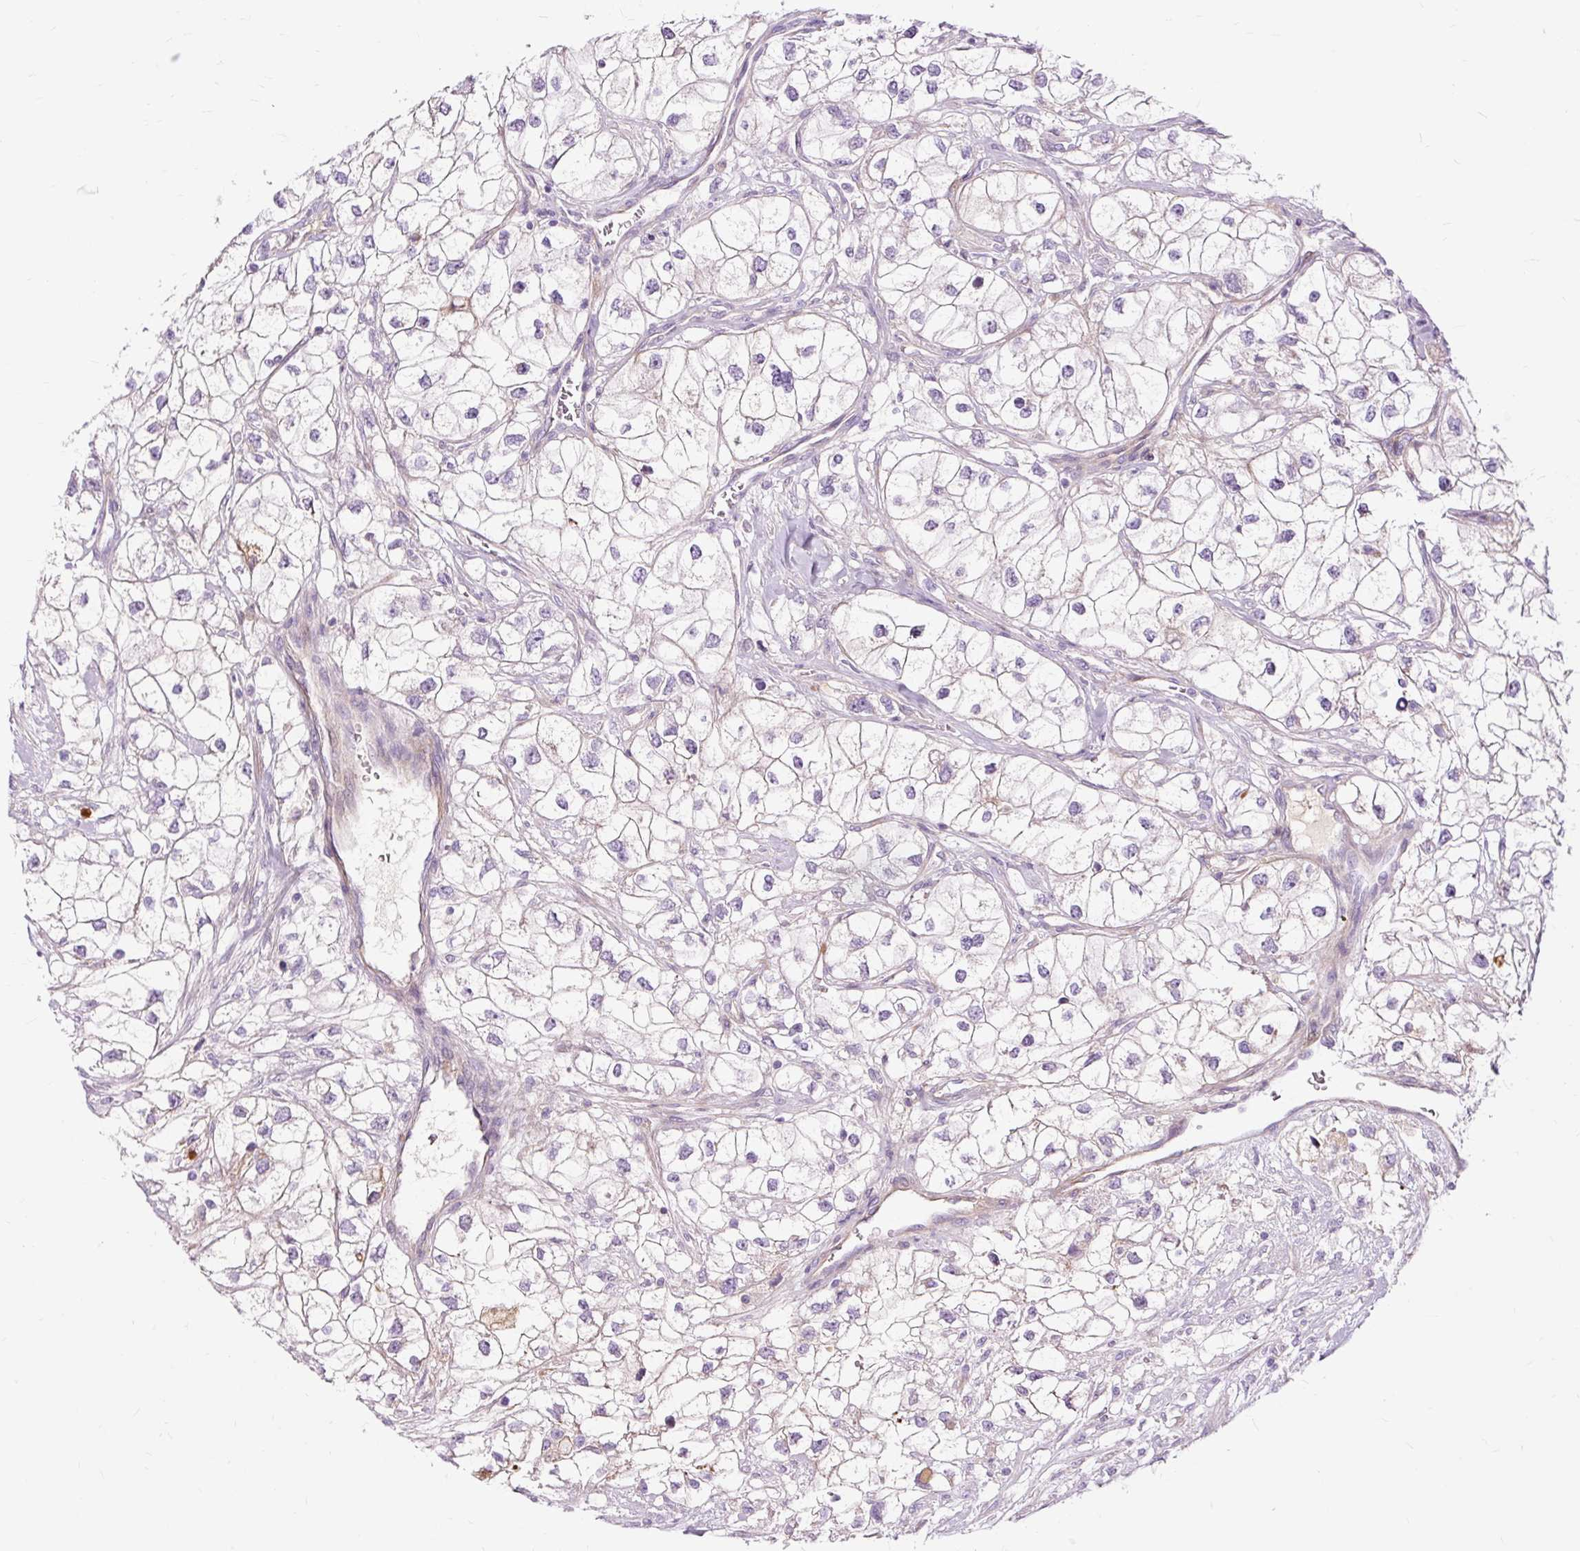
{"staining": {"intensity": "negative", "quantity": "none", "location": "none"}, "tissue": "renal cancer", "cell_type": "Tumor cells", "image_type": "cancer", "snomed": [{"axis": "morphology", "description": "Adenocarcinoma, NOS"}, {"axis": "topography", "description": "Kidney"}], "caption": "Renal cancer (adenocarcinoma) stained for a protein using IHC reveals no staining tumor cells.", "gene": "DCTN4", "patient": {"sex": "male", "age": 59}}